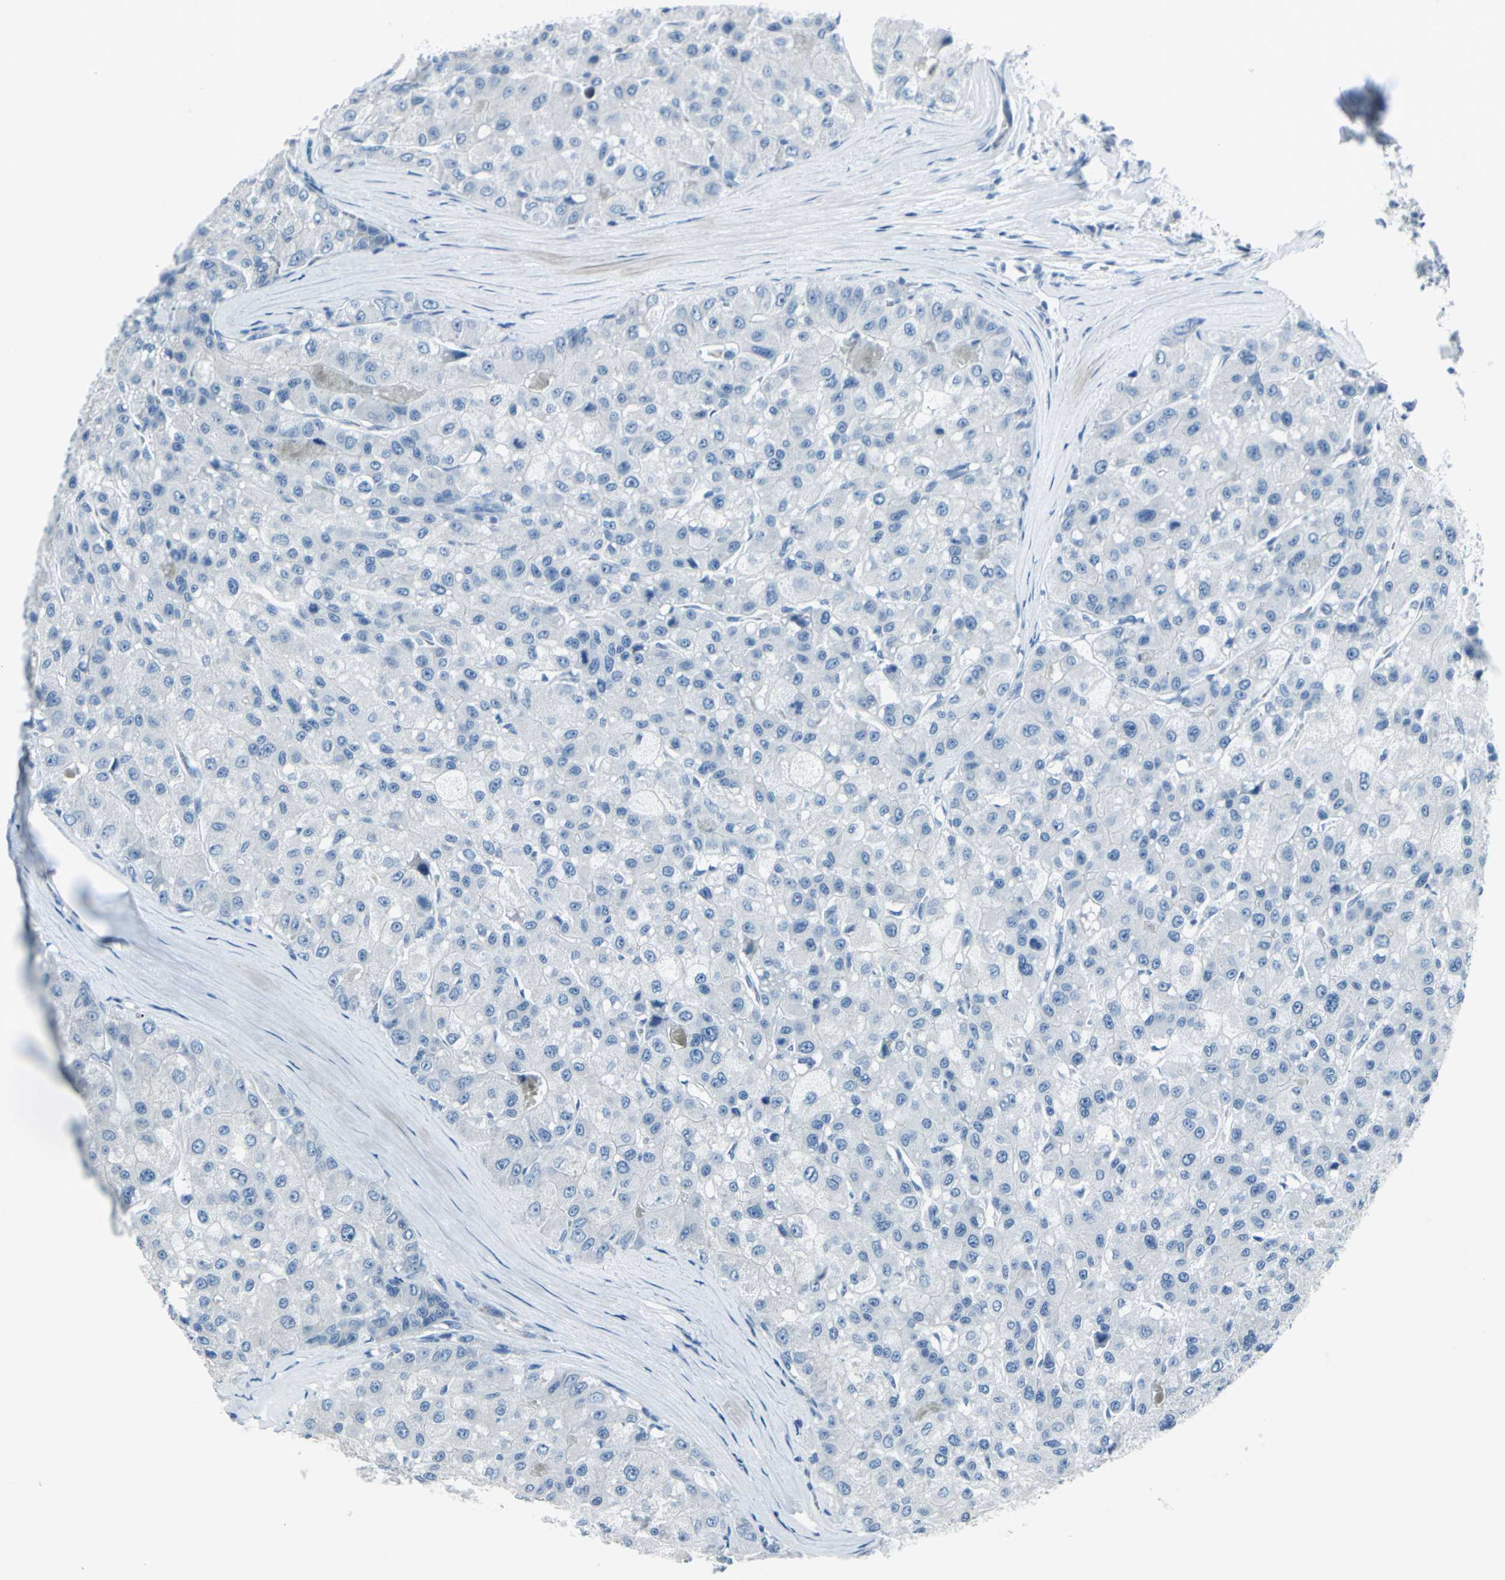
{"staining": {"intensity": "negative", "quantity": "none", "location": "none"}, "tissue": "liver cancer", "cell_type": "Tumor cells", "image_type": "cancer", "snomed": [{"axis": "morphology", "description": "Carcinoma, Hepatocellular, NOS"}, {"axis": "topography", "description": "Liver"}], "caption": "Protein analysis of hepatocellular carcinoma (liver) exhibits no significant staining in tumor cells.", "gene": "DNAI2", "patient": {"sex": "male", "age": 80}}